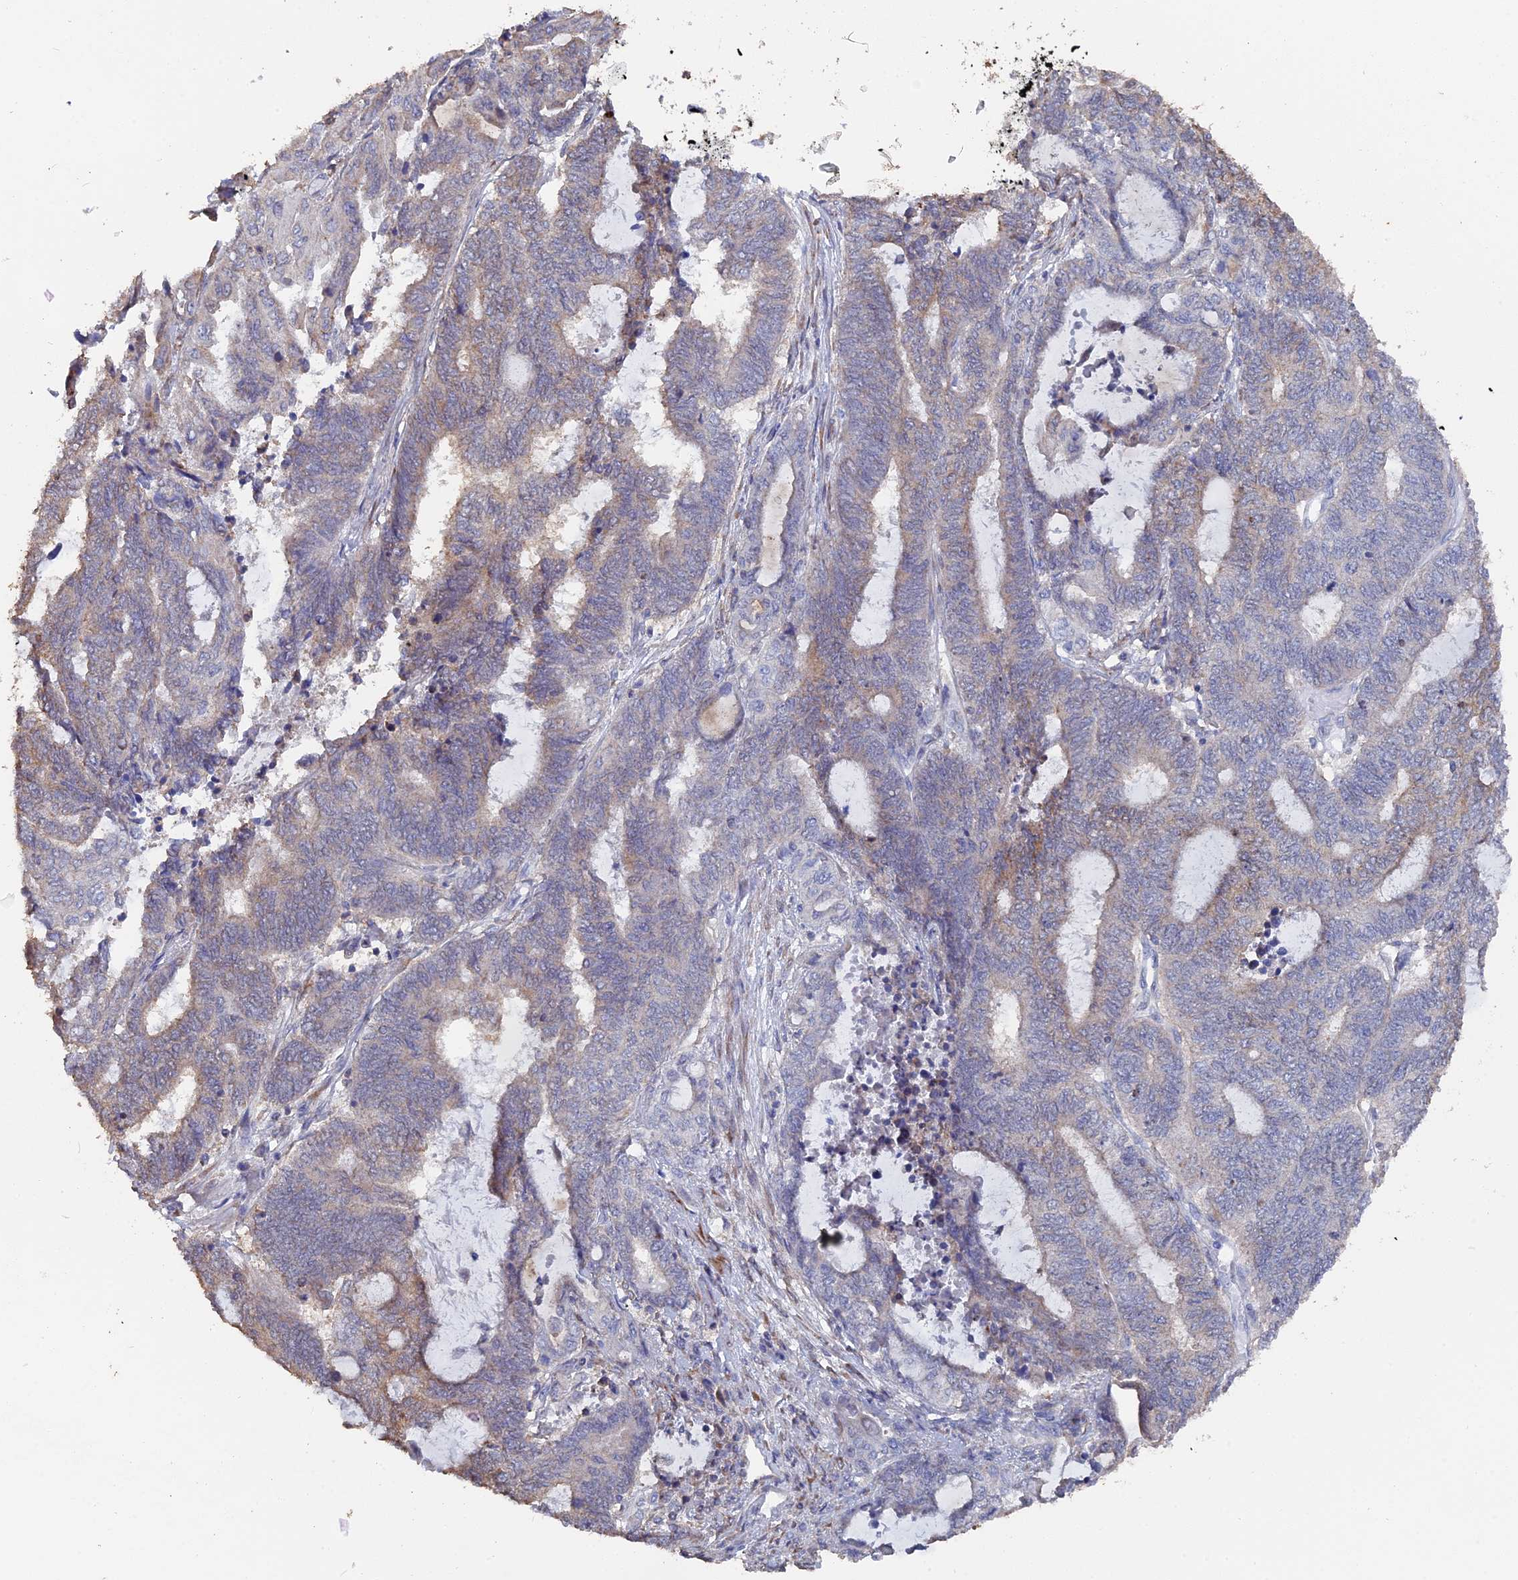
{"staining": {"intensity": "weak", "quantity": "<25%", "location": "cytoplasmic/membranous"}, "tissue": "endometrial cancer", "cell_type": "Tumor cells", "image_type": "cancer", "snomed": [{"axis": "morphology", "description": "Adenocarcinoma, NOS"}, {"axis": "topography", "description": "Uterus"}, {"axis": "topography", "description": "Endometrium"}], "caption": "IHC image of neoplastic tissue: human endometrial cancer (adenocarcinoma) stained with DAB (3,3'-diaminobenzidine) shows no significant protein positivity in tumor cells. (DAB (3,3'-diaminobenzidine) IHC visualized using brightfield microscopy, high magnification).", "gene": "SEMG2", "patient": {"sex": "female", "age": 70}}